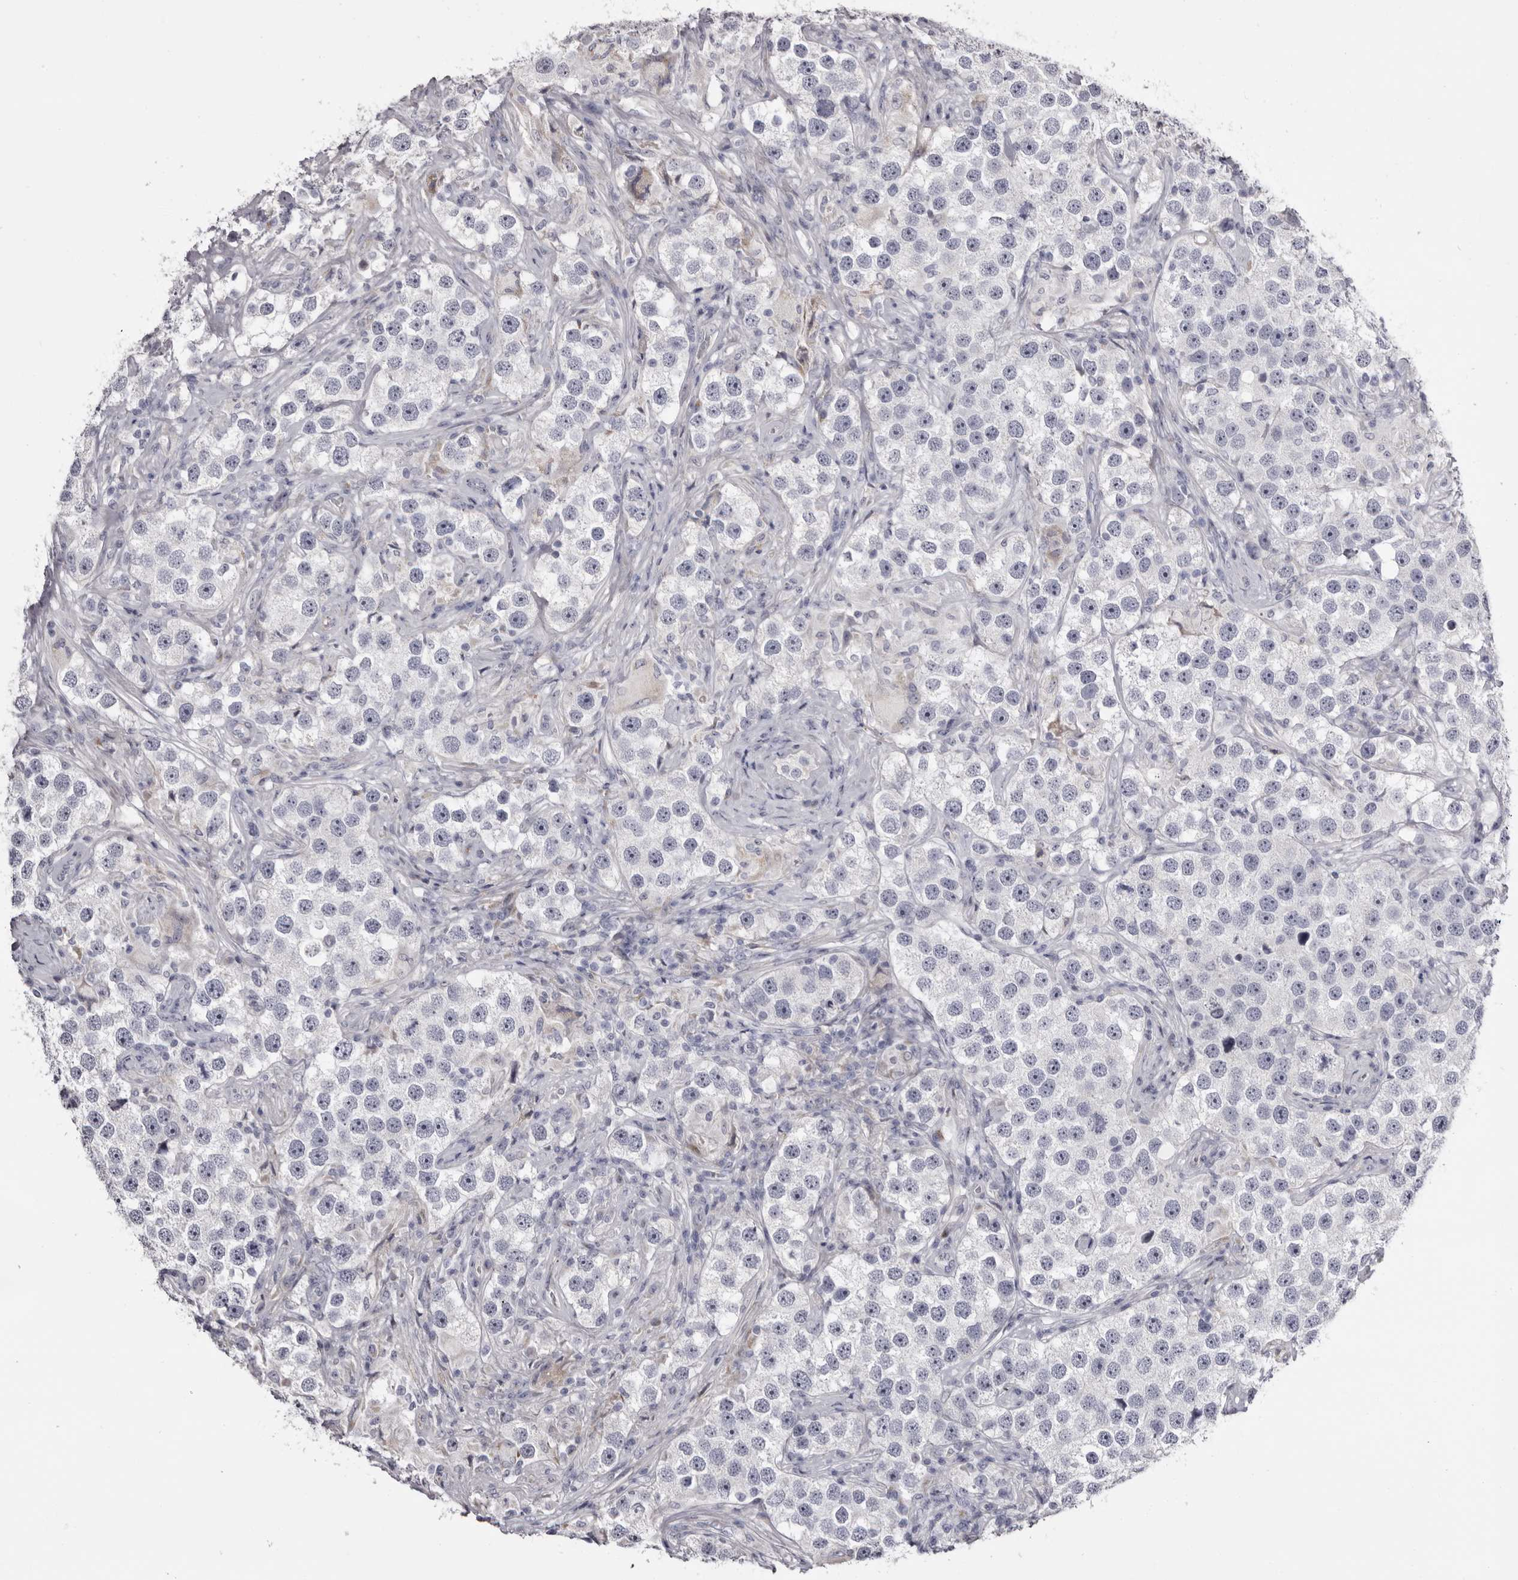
{"staining": {"intensity": "negative", "quantity": "none", "location": "none"}, "tissue": "testis cancer", "cell_type": "Tumor cells", "image_type": "cancer", "snomed": [{"axis": "morphology", "description": "Seminoma, NOS"}, {"axis": "topography", "description": "Testis"}], "caption": "Immunohistochemistry (IHC) of testis cancer reveals no expression in tumor cells. (Stains: DAB immunohistochemistry (IHC) with hematoxylin counter stain, Microscopy: brightfield microscopy at high magnification).", "gene": "CASQ1", "patient": {"sex": "male", "age": 49}}